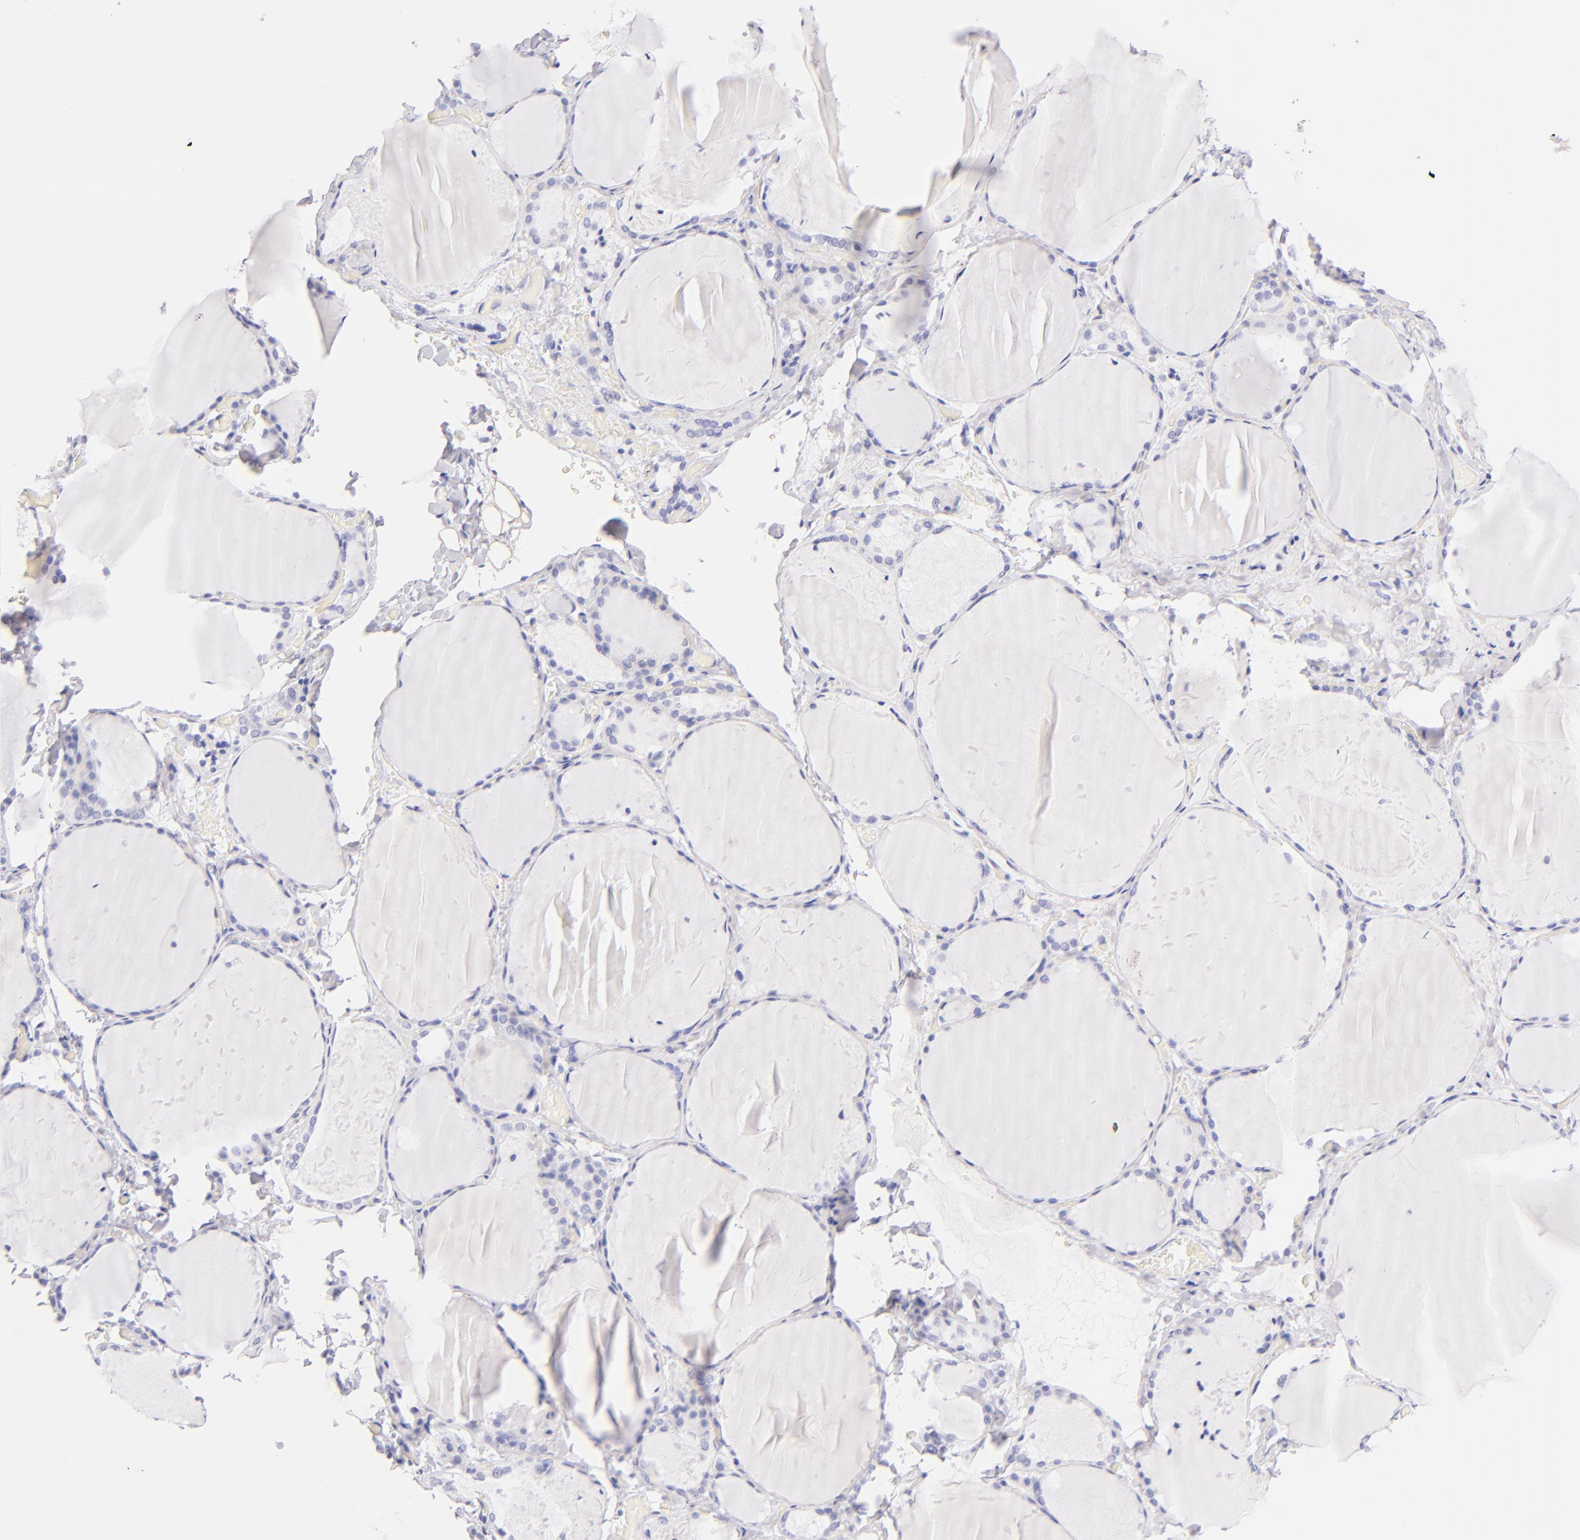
{"staining": {"intensity": "negative", "quantity": "none", "location": "none"}, "tissue": "thyroid gland", "cell_type": "Glandular cells", "image_type": "normal", "snomed": [{"axis": "morphology", "description": "Normal tissue, NOS"}, {"axis": "topography", "description": "Thyroid gland"}], "caption": "Thyroid gland stained for a protein using IHC displays no positivity glandular cells.", "gene": "SDC1", "patient": {"sex": "female", "age": 22}}